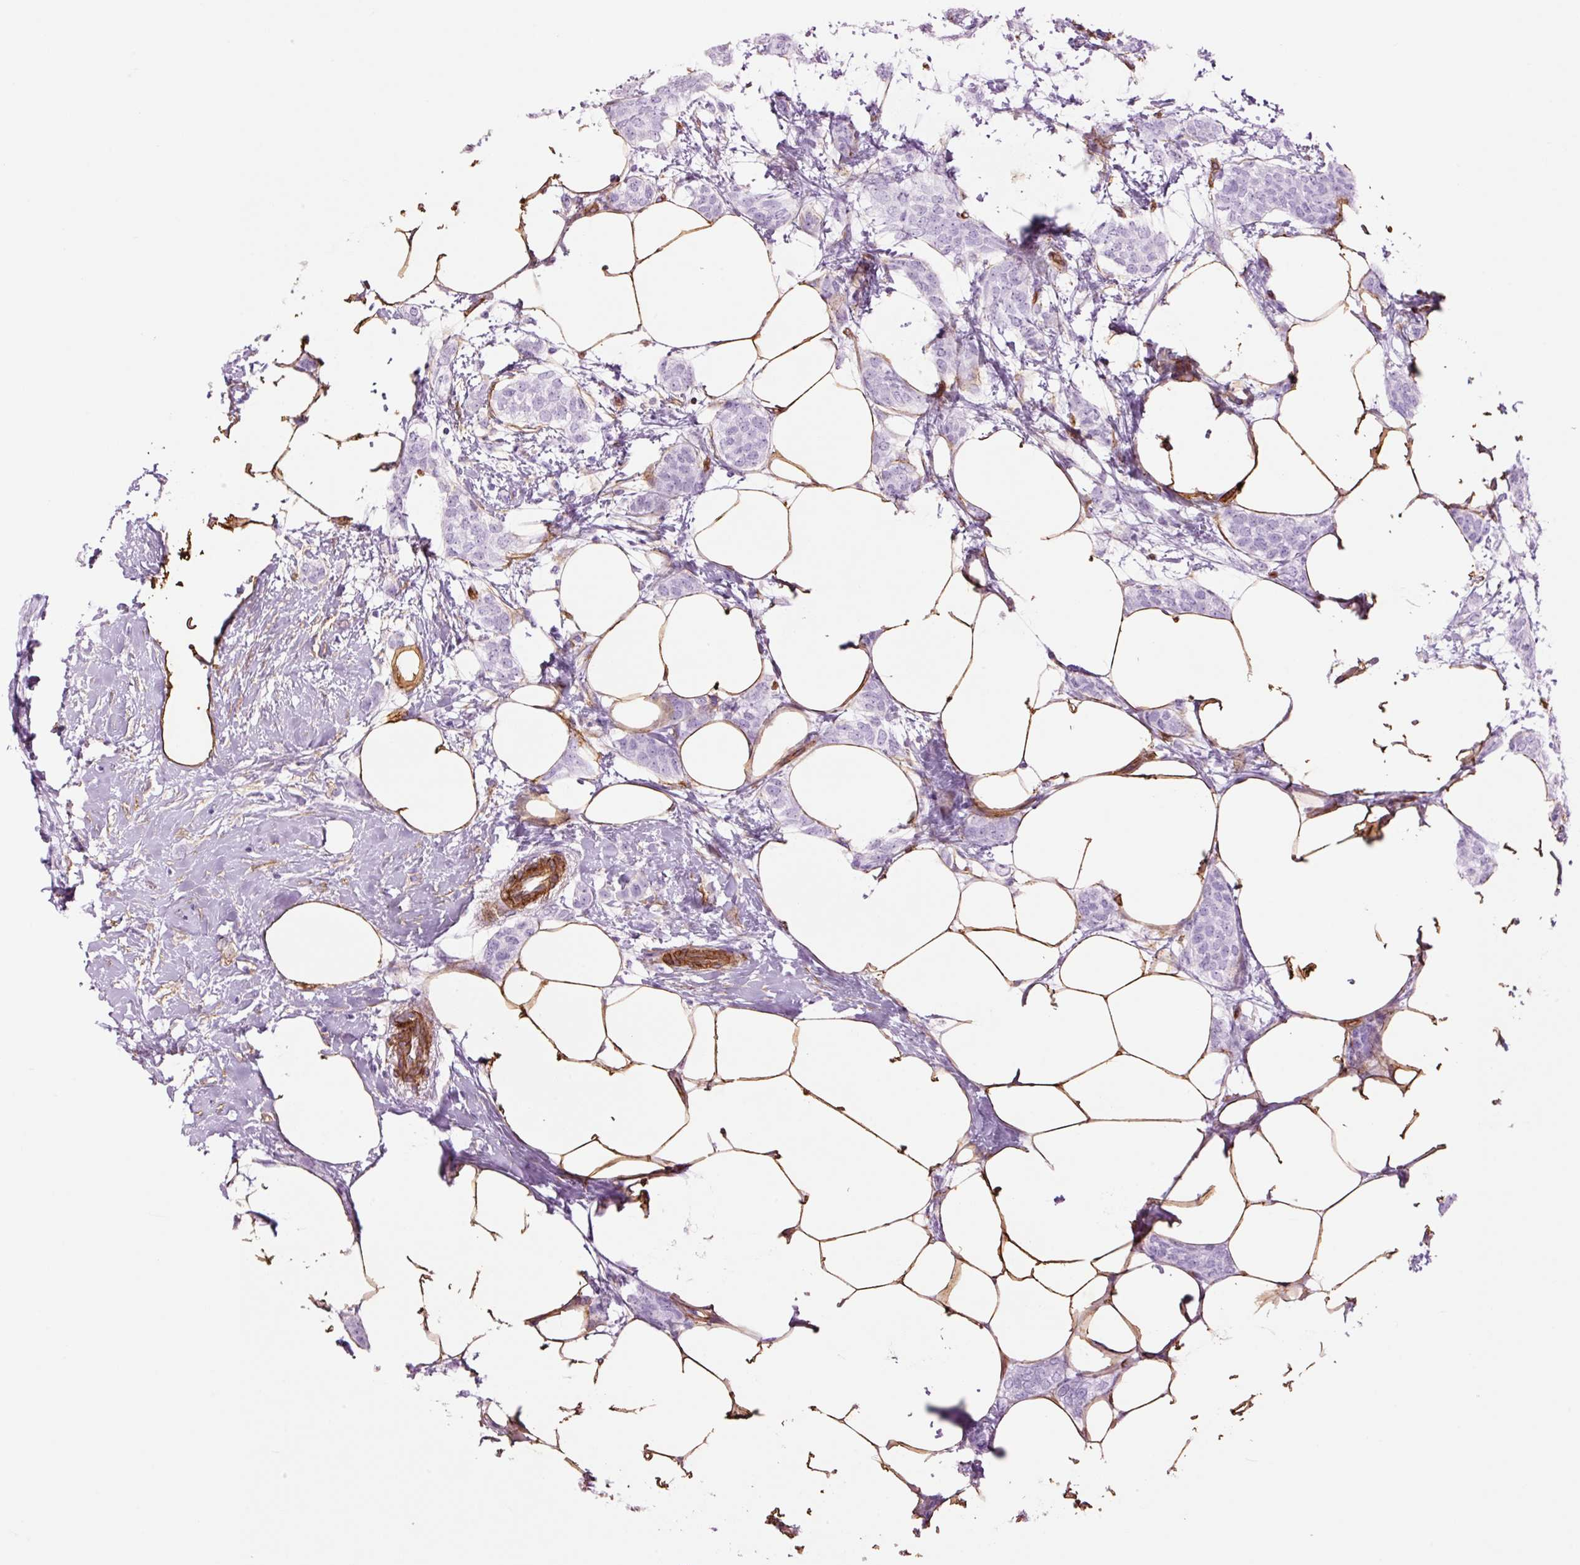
{"staining": {"intensity": "negative", "quantity": "none", "location": "none"}, "tissue": "breast cancer", "cell_type": "Tumor cells", "image_type": "cancer", "snomed": [{"axis": "morphology", "description": "Duct carcinoma"}, {"axis": "topography", "description": "Breast"}], "caption": "This is an IHC histopathology image of human infiltrating ductal carcinoma (breast). There is no expression in tumor cells.", "gene": "CAV1", "patient": {"sex": "female", "age": 72}}